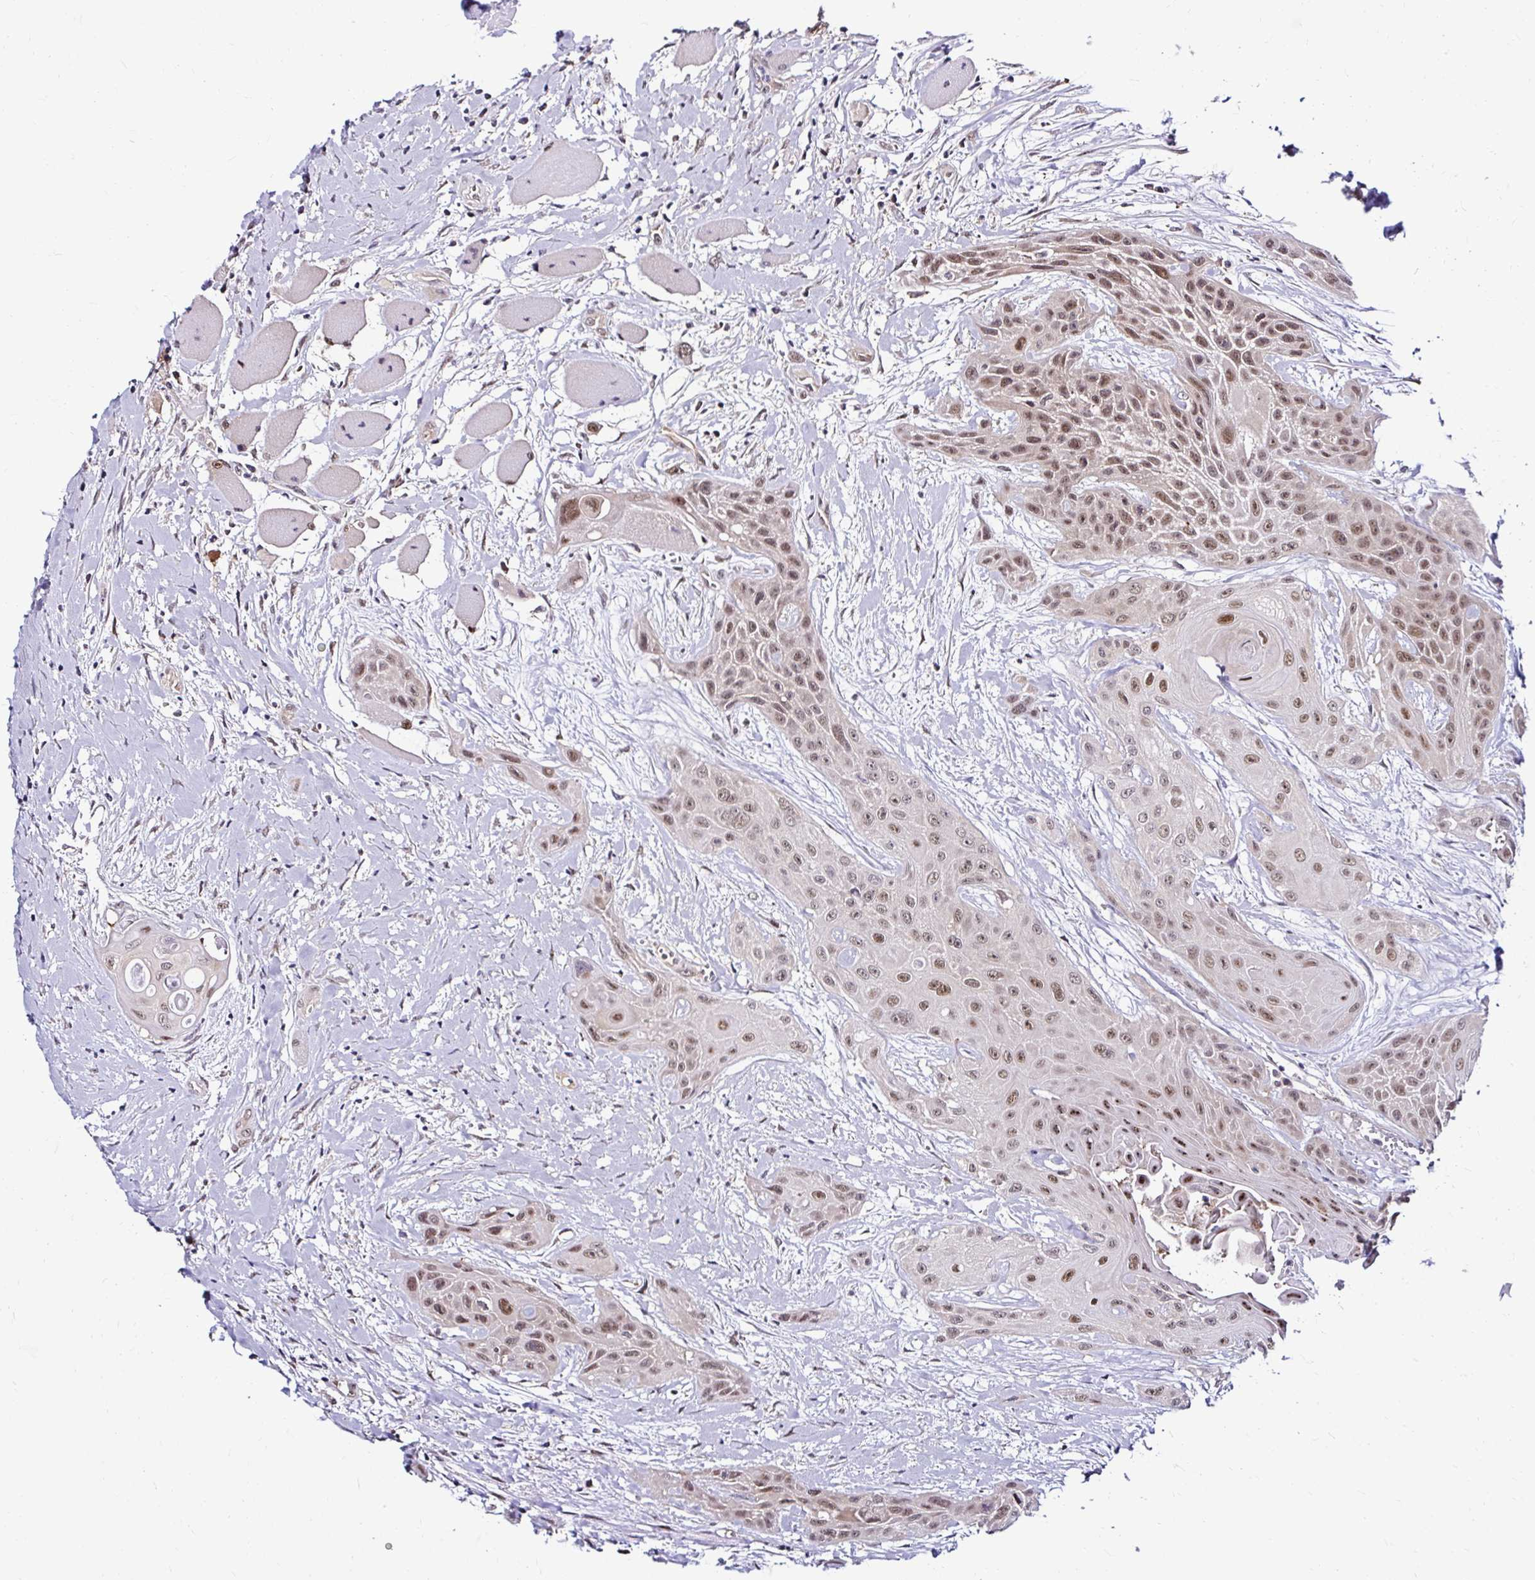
{"staining": {"intensity": "moderate", "quantity": ">75%", "location": "nuclear"}, "tissue": "head and neck cancer", "cell_type": "Tumor cells", "image_type": "cancer", "snomed": [{"axis": "morphology", "description": "Squamous cell carcinoma, NOS"}, {"axis": "topography", "description": "Head-Neck"}], "caption": "The histopathology image exhibits staining of head and neck cancer (squamous cell carcinoma), revealing moderate nuclear protein staining (brown color) within tumor cells. (Brightfield microscopy of DAB IHC at high magnification).", "gene": "PSMD3", "patient": {"sex": "female", "age": 73}}